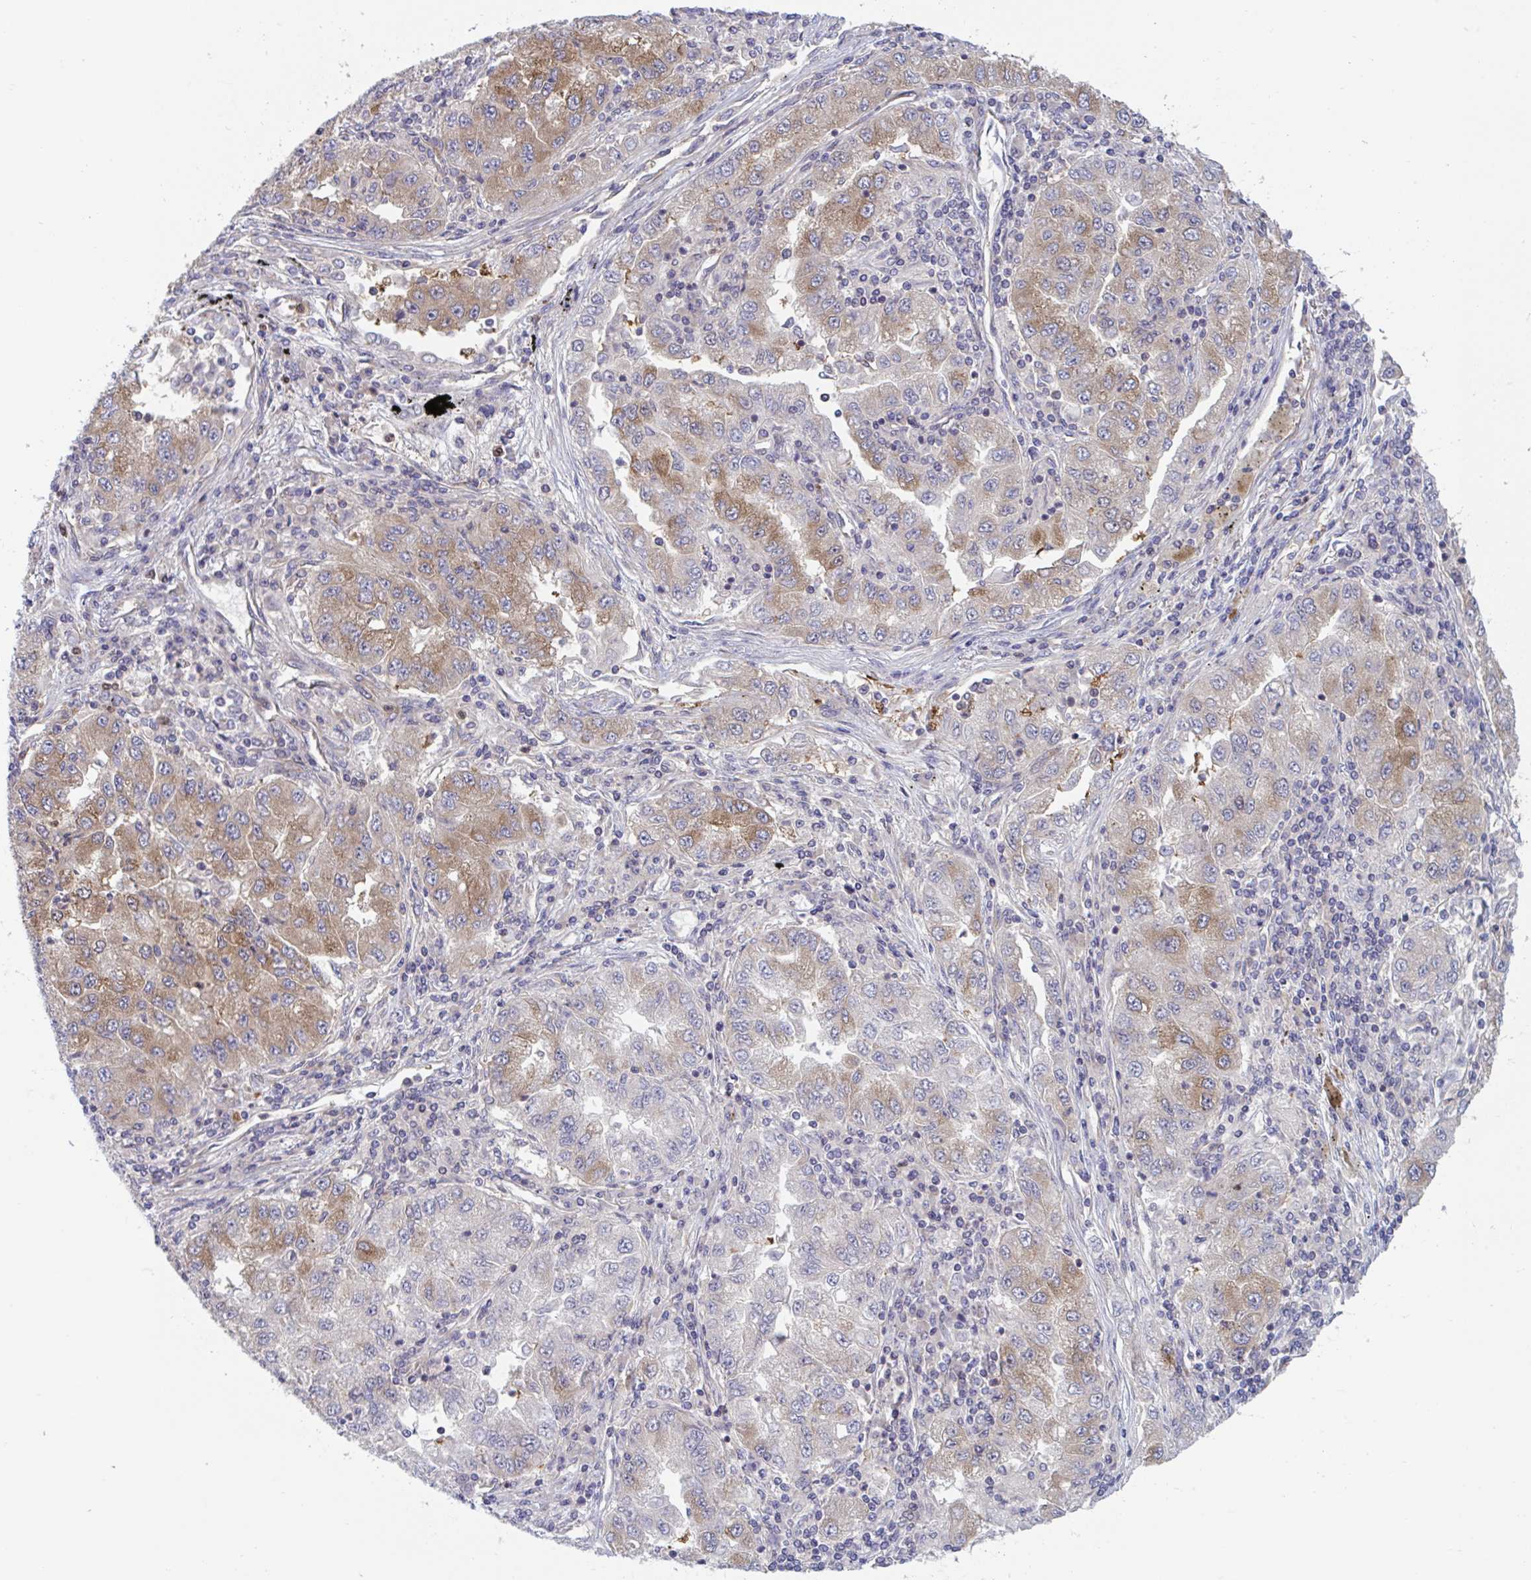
{"staining": {"intensity": "moderate", "quantity": "<25%", "location": "cytoplasmic/membranous"}, "tissue": "lung cancer", "cell_type": "Tumor cells", "image_type": "cancer", "snomed": [{"axis": "morphology", "description": "Adenocarcinoma, NOS"}, {"axis": "morphology", "description": "Adenocarcinoma primary or metastatic"}, {"axis": "topography", "description": "Lung"}], "caption": "Immunohistochemistry (IHC) of lung cancer demonstrates low levels of moderate cytoplasmic/membranous positivity in approximately <25% of tumor cells. (brown staining indicates protein expression, while blue staining denotes nuclei).", "gene": "LMNTD2", "patient": {"sex": "male", "age": 74}}